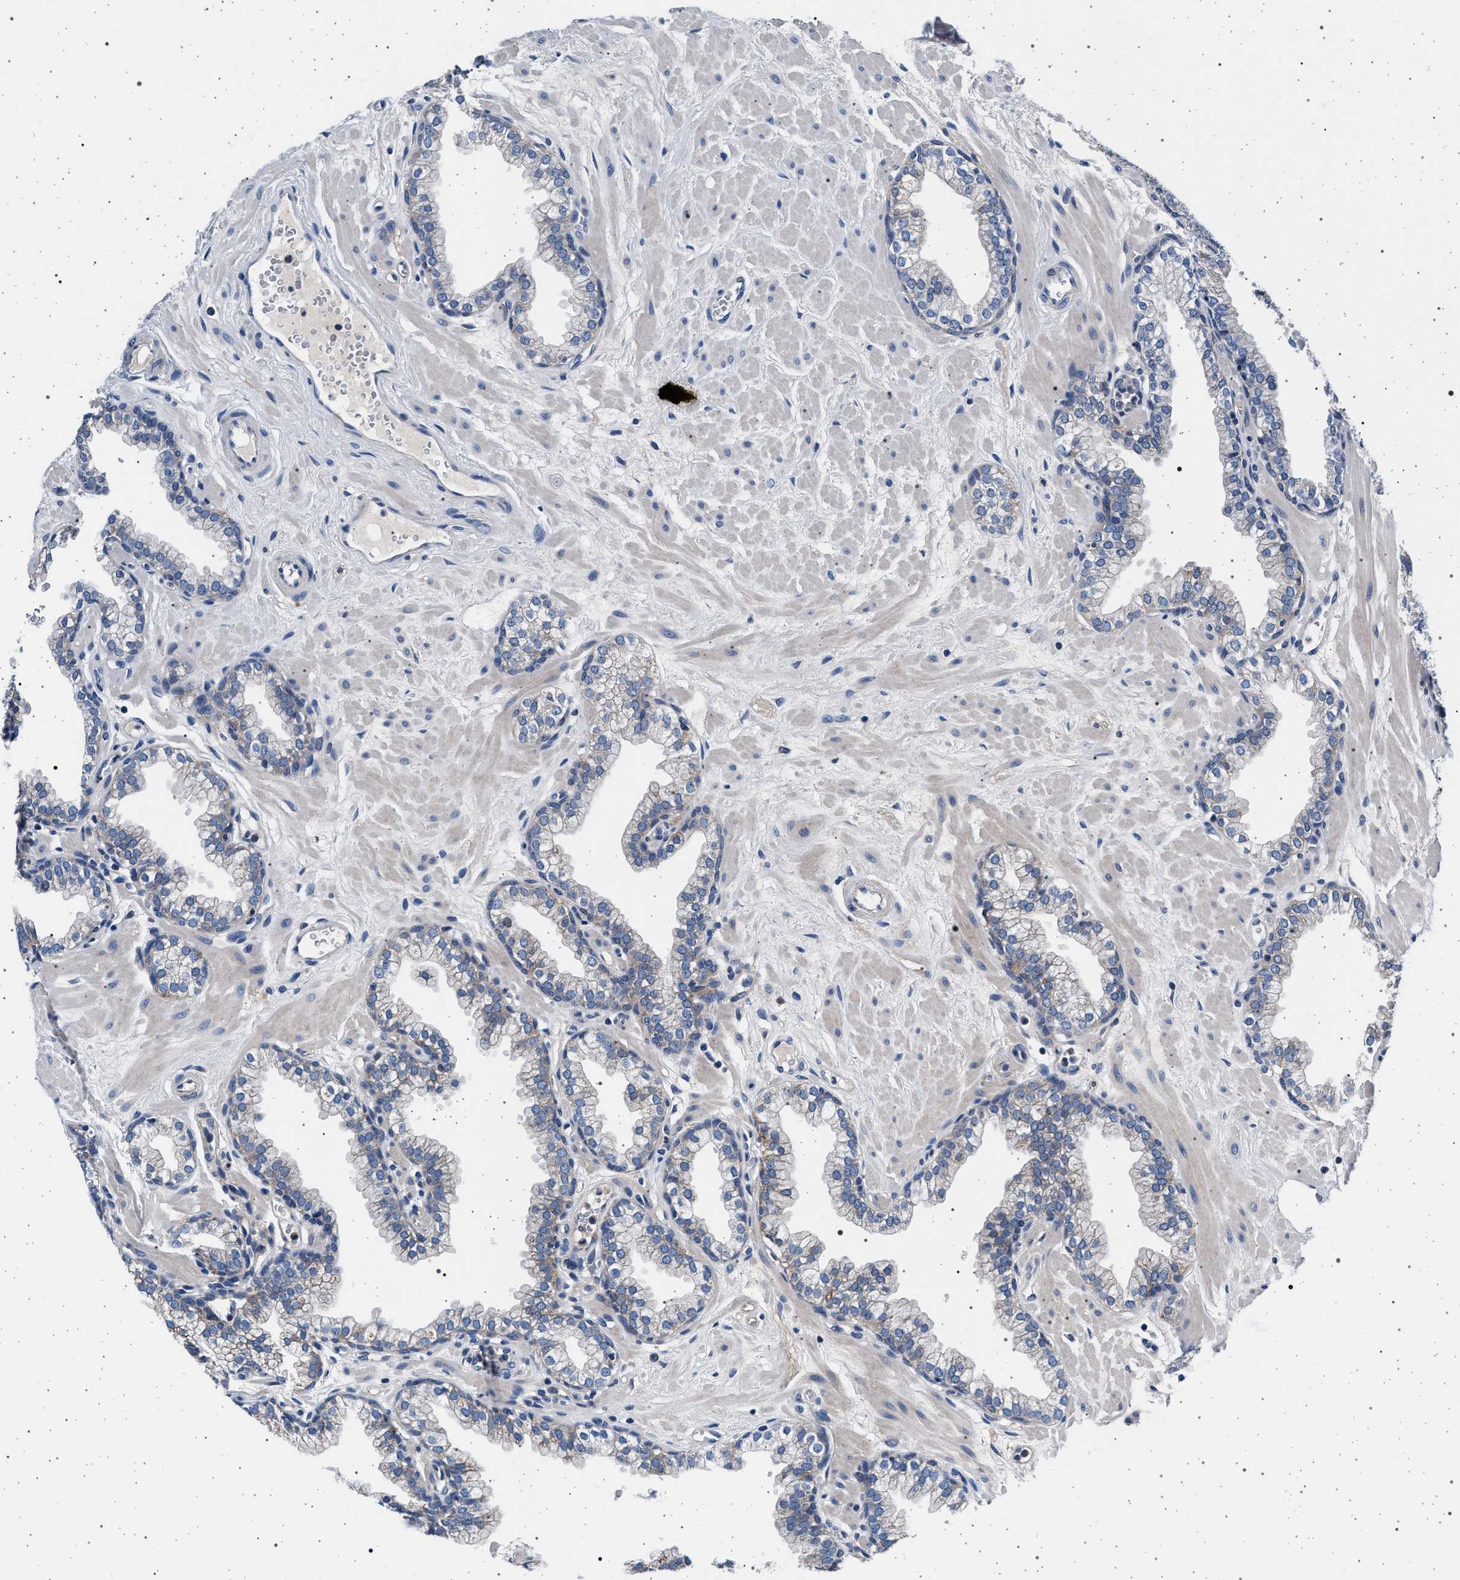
{"staining": {"intensity": "moderate", "quantity": "<25%", "location": "cytoplasmic/membranous"}, "tissue": "prostate", "cell_type": "Glandular cells", "image_type": "normal", "snomed": [{"axis": "morphology", "description": "Normal tissue, NOS"}, {"axis": "morphology", "description": "Urothelial carcinoma, Low grade"}, {"axis": "topography", "description": "Urinary bladder"}, {"axis": "topography", "description": "Prostate"}], "caption": "A brown stain highlights moderate cytoplasmic/membranous positivity of a protein in glandular cells of normal prostate.", "gene": "MAP3K2", "patient": {"sex": "male", "age": 60}}